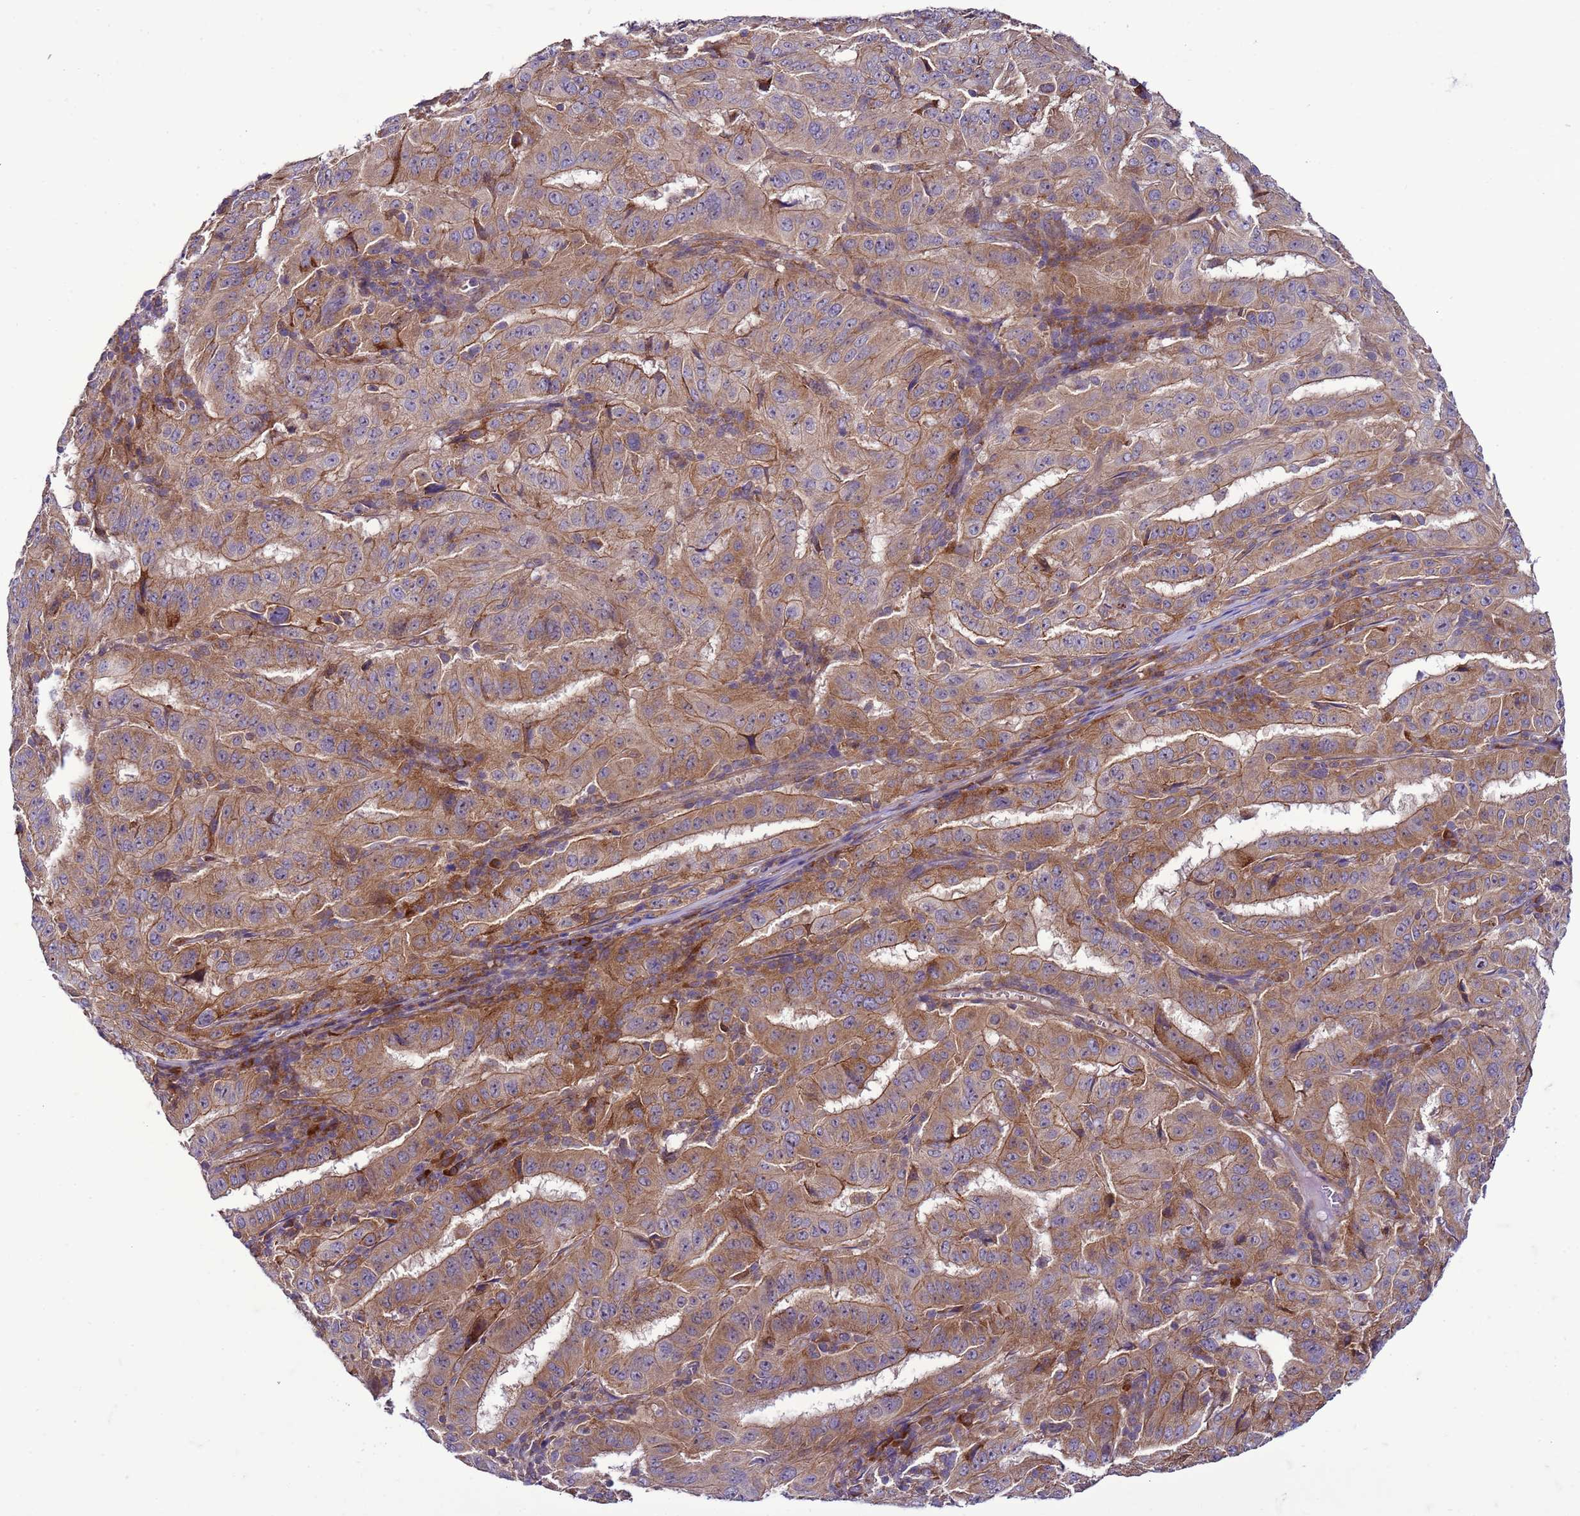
{"staining": {"intensity": "moderate", "quantity": ">75%", "location": "cytoplasmic/membranous"}, "tissue": "pancreatic cancer", "cell_type": "Tumor cells", "image_type": "cancer", "snomed": [{"axis": "morphology", "description": "Adenocarcinoma, NOS"}, {"axis": "topography", "description": "Pancreas"}], "caption": "Pancreatic adenocarcinoma stained with IHC displays moderate cytoplasmic/membranous positivity in about >75% of tumor cells.", "gene": "GEN1", "patient": {"sex": "male", "age": 63}}